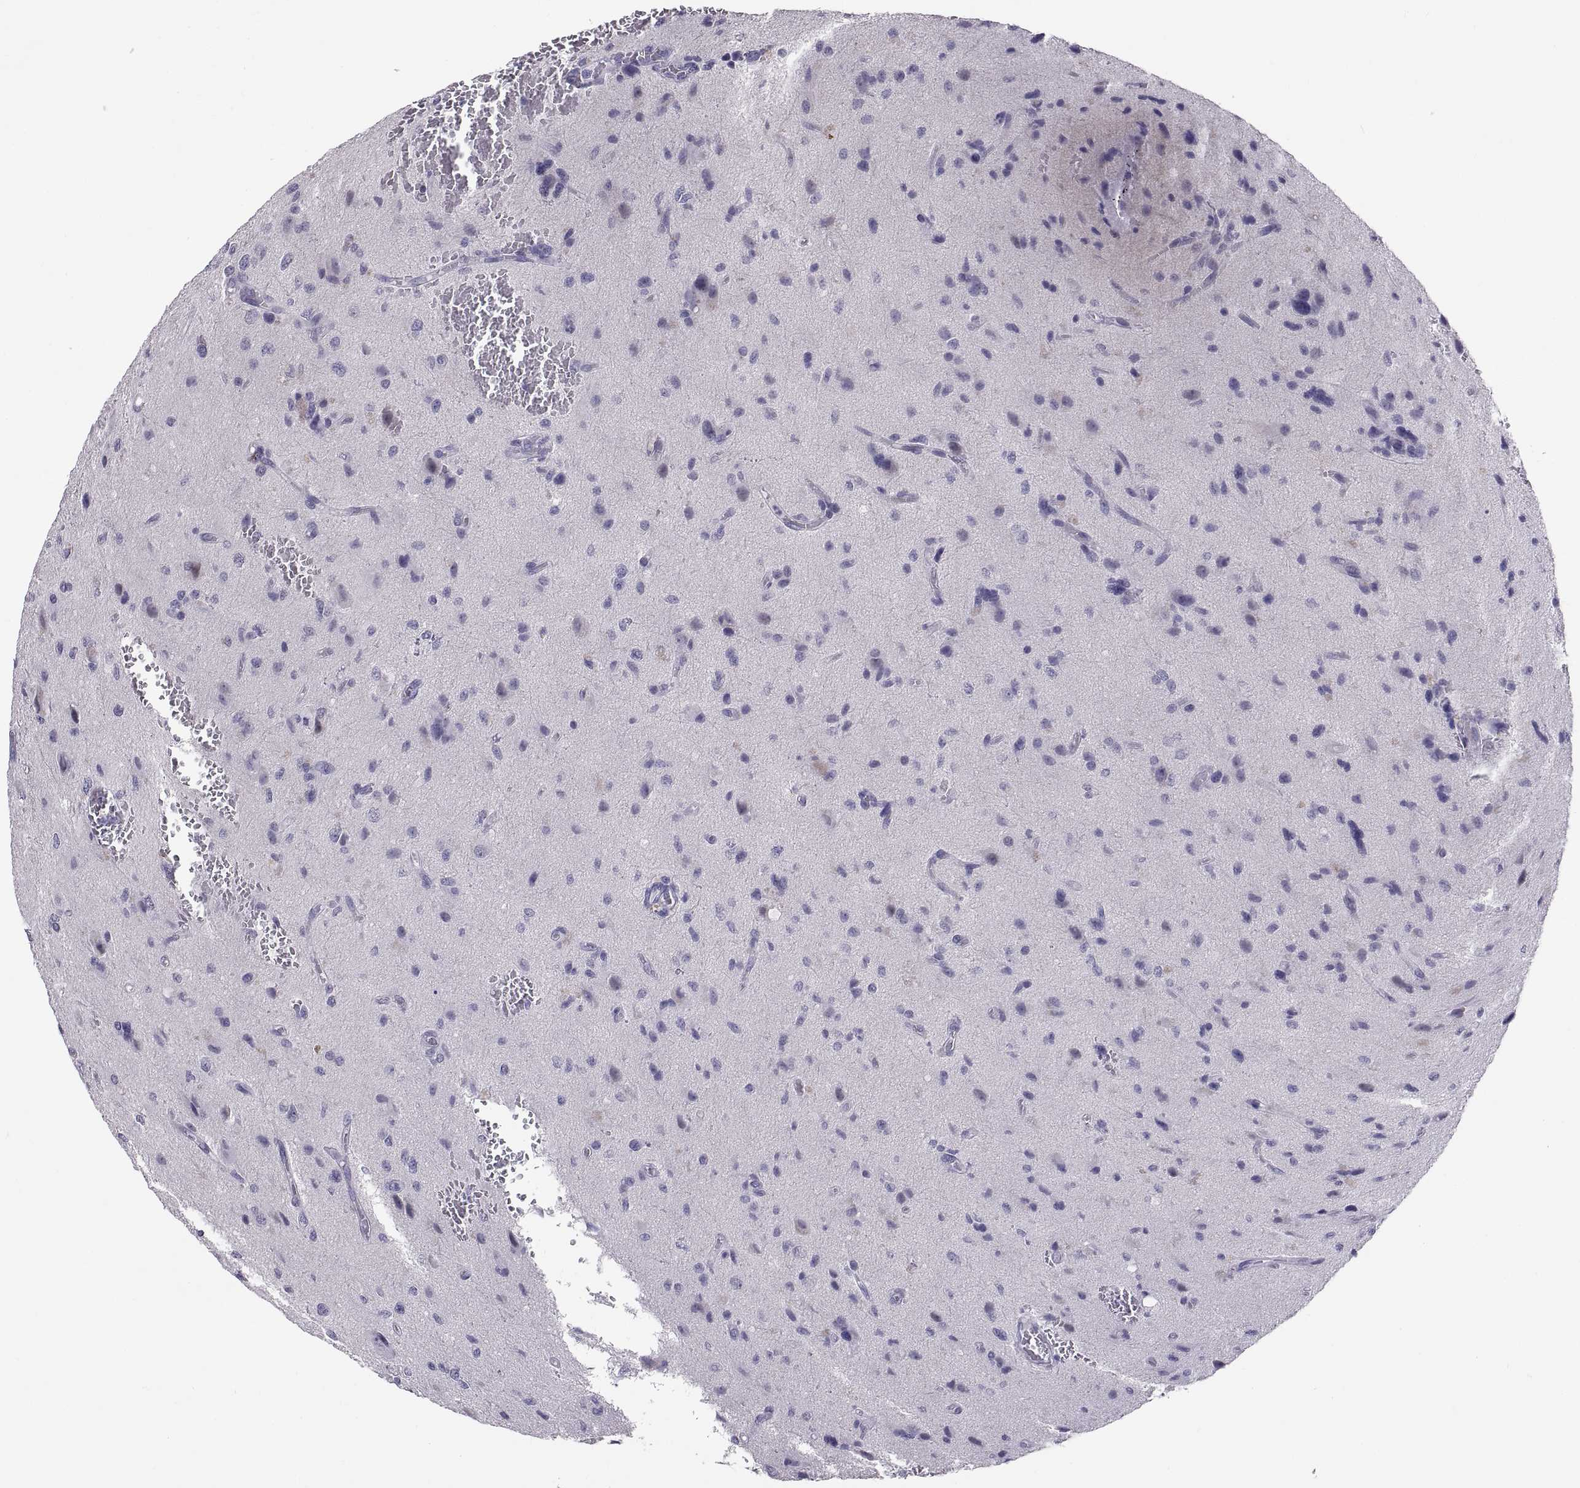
{"staining": {"intensity": "negative", "quantity": "none", "location": "none"}, "tissue": "glioma", "cell_type": "Tumor cells", "image_type": "cancer", "snomed": [{"axis": "morphology", "description": "Glioma, malignant, NOS"}, {"axis": "morphology", "description": "Glioma, malignant, High grade"}, {"axis": "topography", "description": "Brain"}], "caption": "Micrograph shows no protein expression in tumor cells of glioma tissue.", "gene": "TEX13A", "patient": {"sex": "female", "age": 71}}